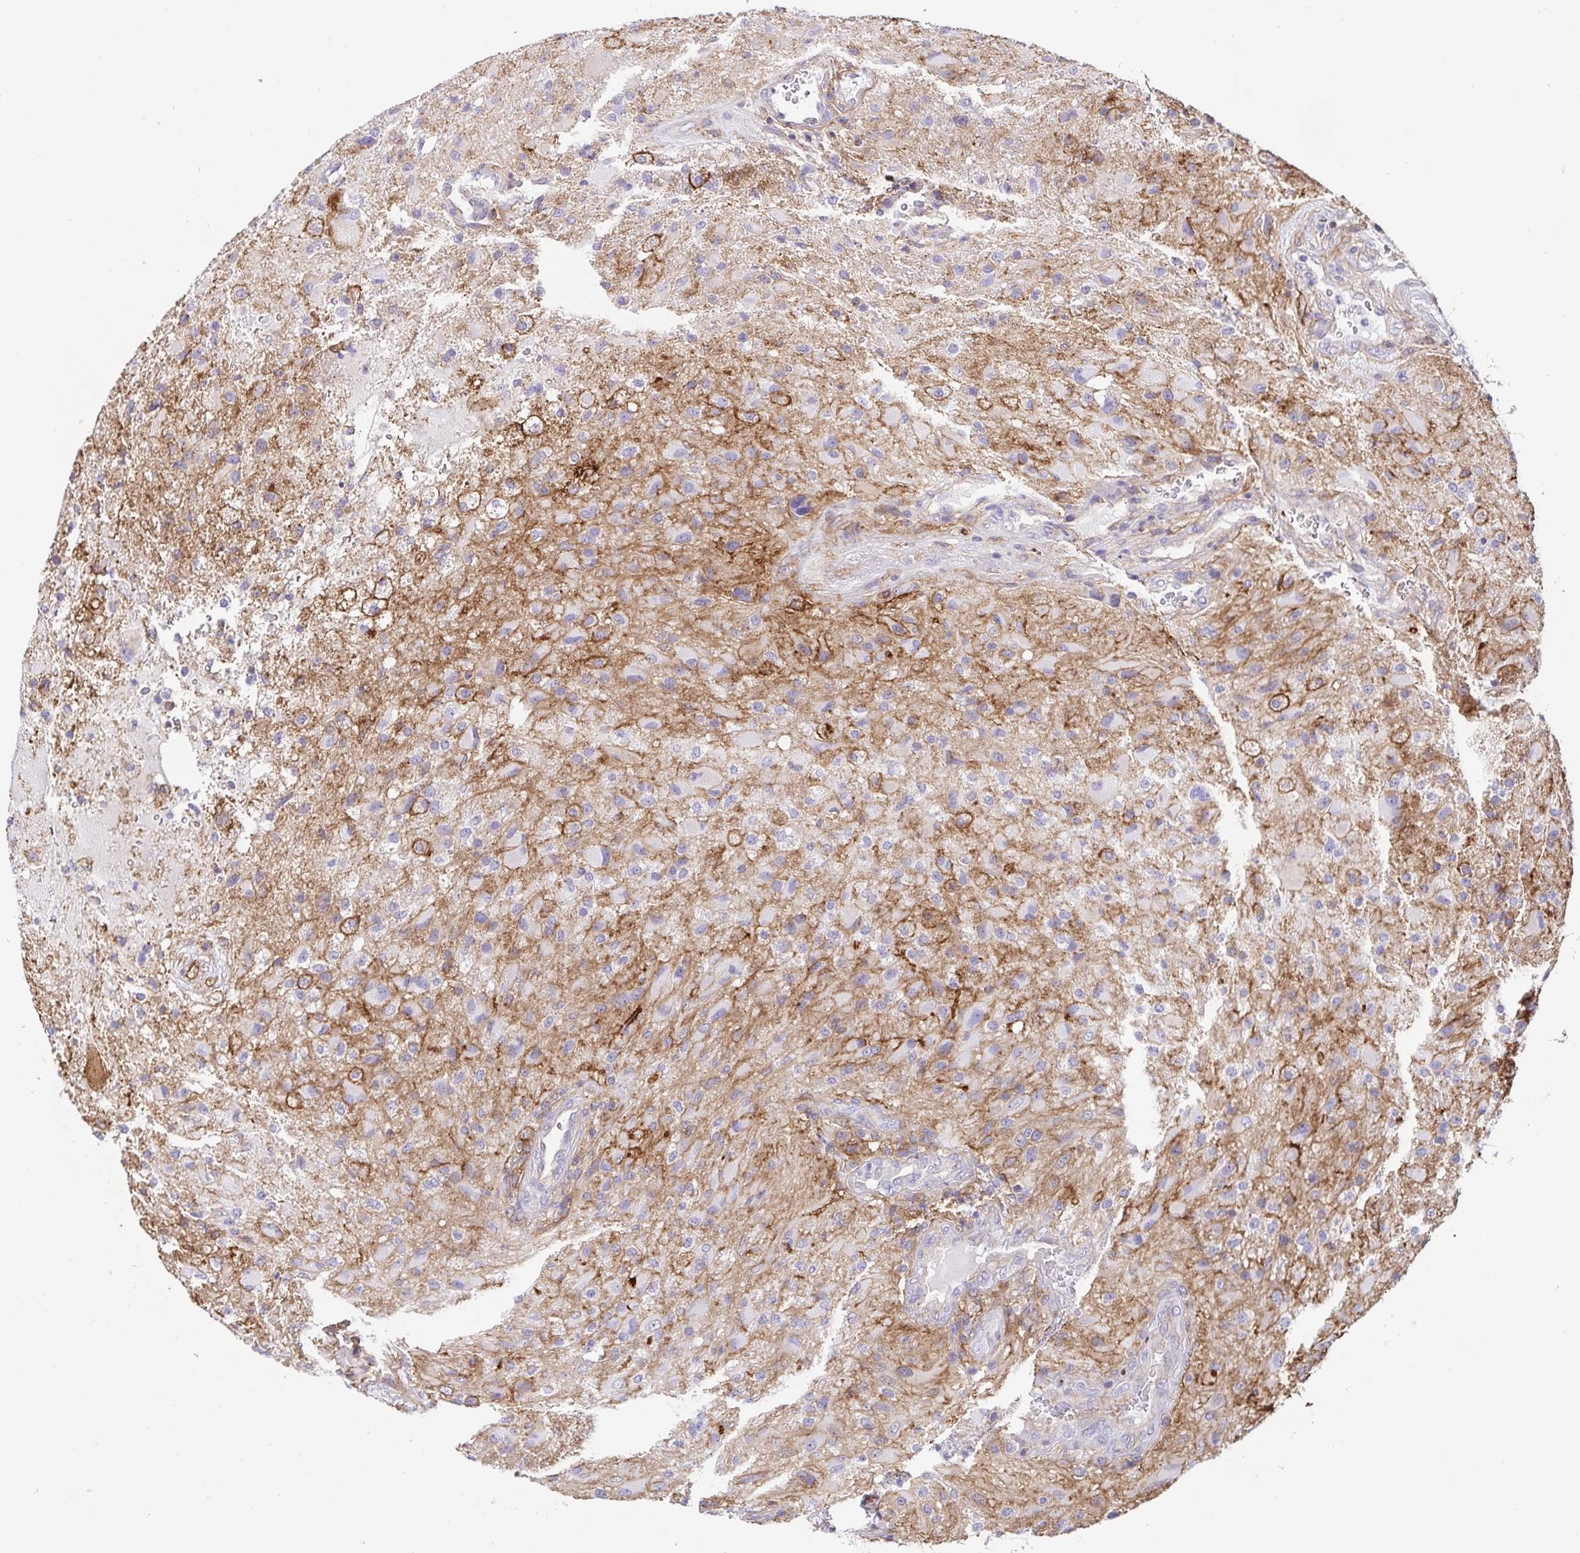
{"staining": {"intensity": "weak", "quantity": "<25%", "location": "cytoplasmic/membranous"}, "tissue": "glioma", "cell_type": "Tumor cells", "image_type": "cancer", "snomed": [{"axis": "morphology", "description": "Glioma, malignant, High grade"}, {"axis": "topography", "description": "Brain"}], "caption": "This image is of high-grade glioma (malignant) stained with IHC to label a protein in brown with the nuclei are counter-stained blue. There is no positivity in tumor cells.", "gene": "ANXA2", "patient": {"sex": "male", "age": 53}}